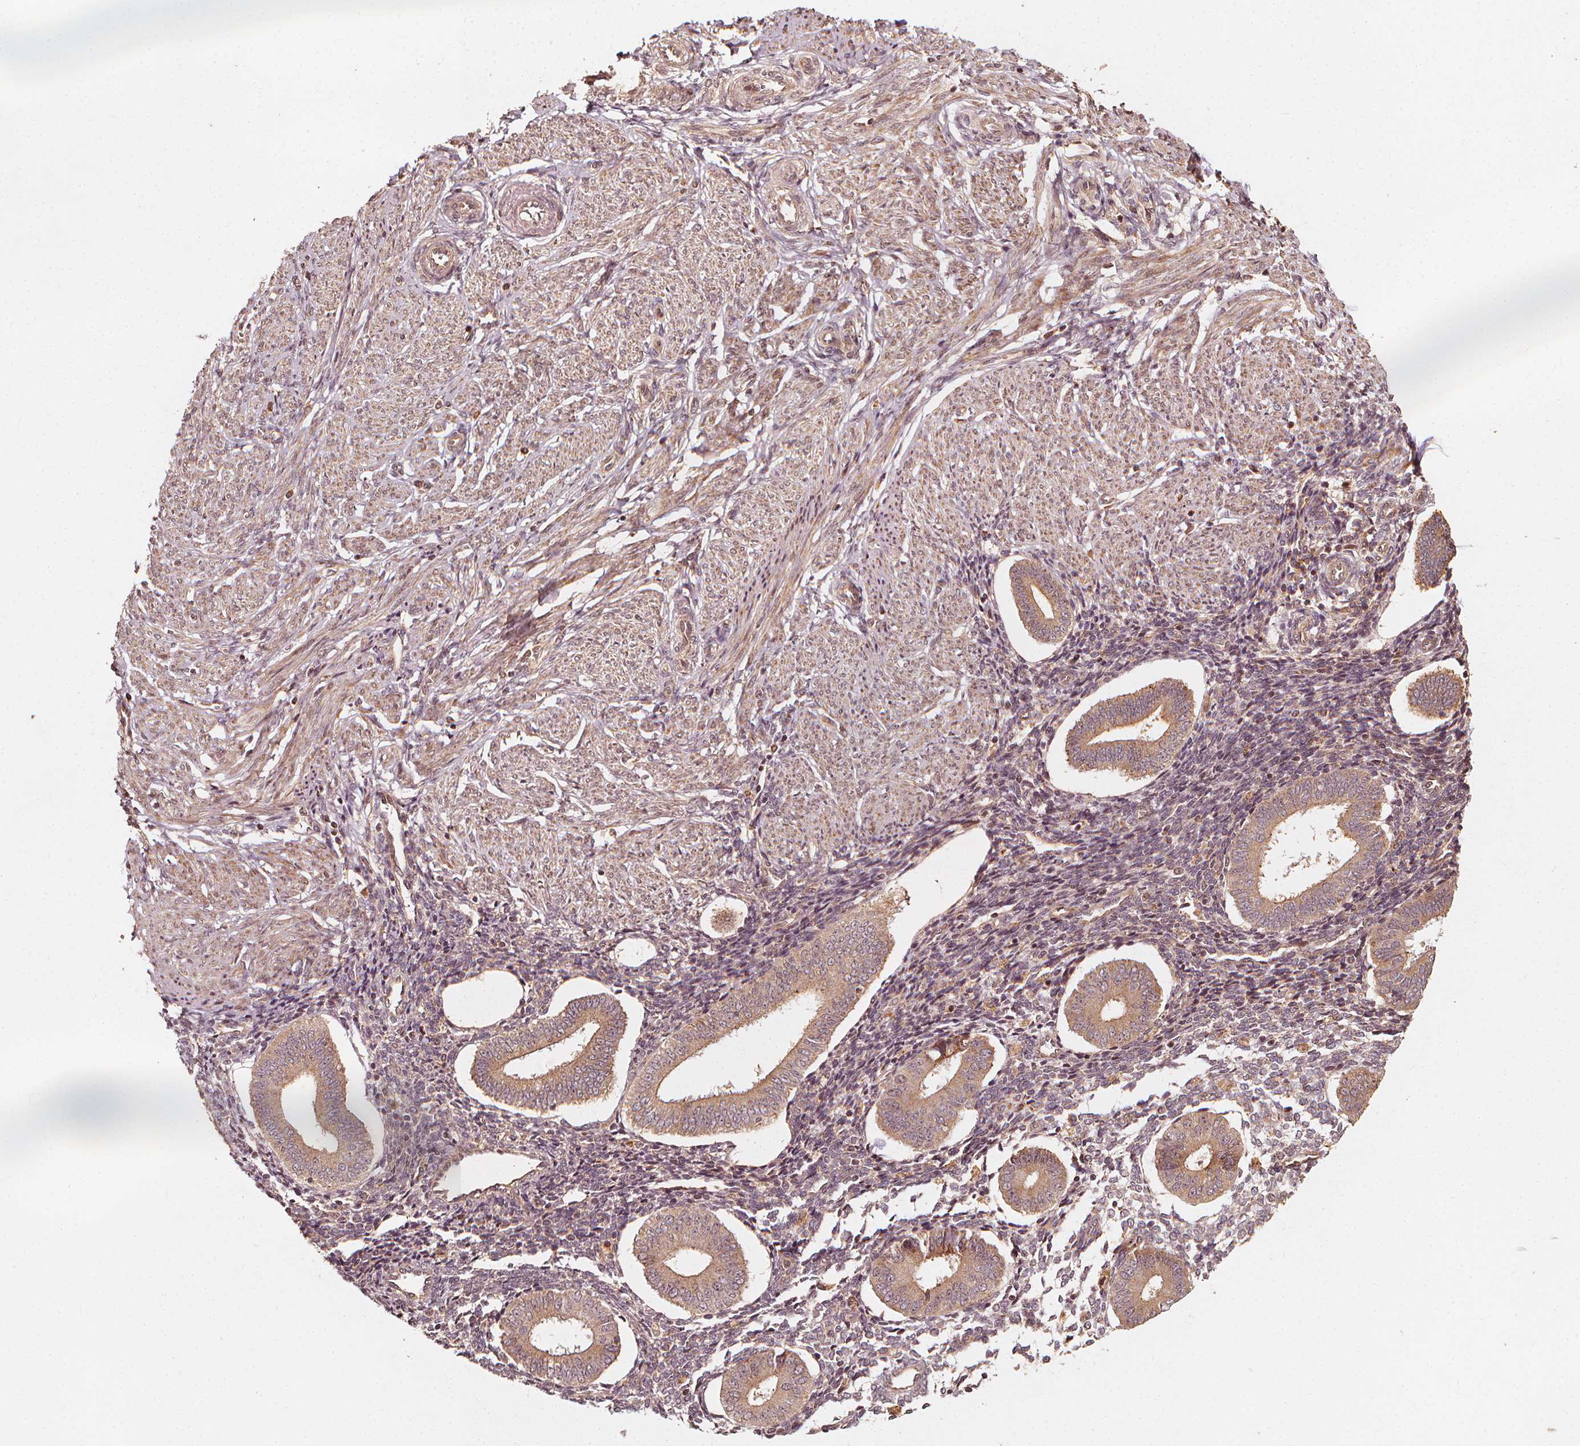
{"staining": {"intensity": "negative", "quantity": "none", "location": "none"}, "tissue": "endometrium", "cell_type": "Cells in endometrial stroma", "image_type": "normal", "snomed": [{"axis": "morphology", "description": "Normal tissue, NOS"}, {"axis": "topography", "description": "Endometrium"}], "caption": "Protein analysis of normal endometrium reveals no significant staining in cells in endometrial stroma.", "gene": "NPC1", "patient": {"sex": "female", "age": 40}}